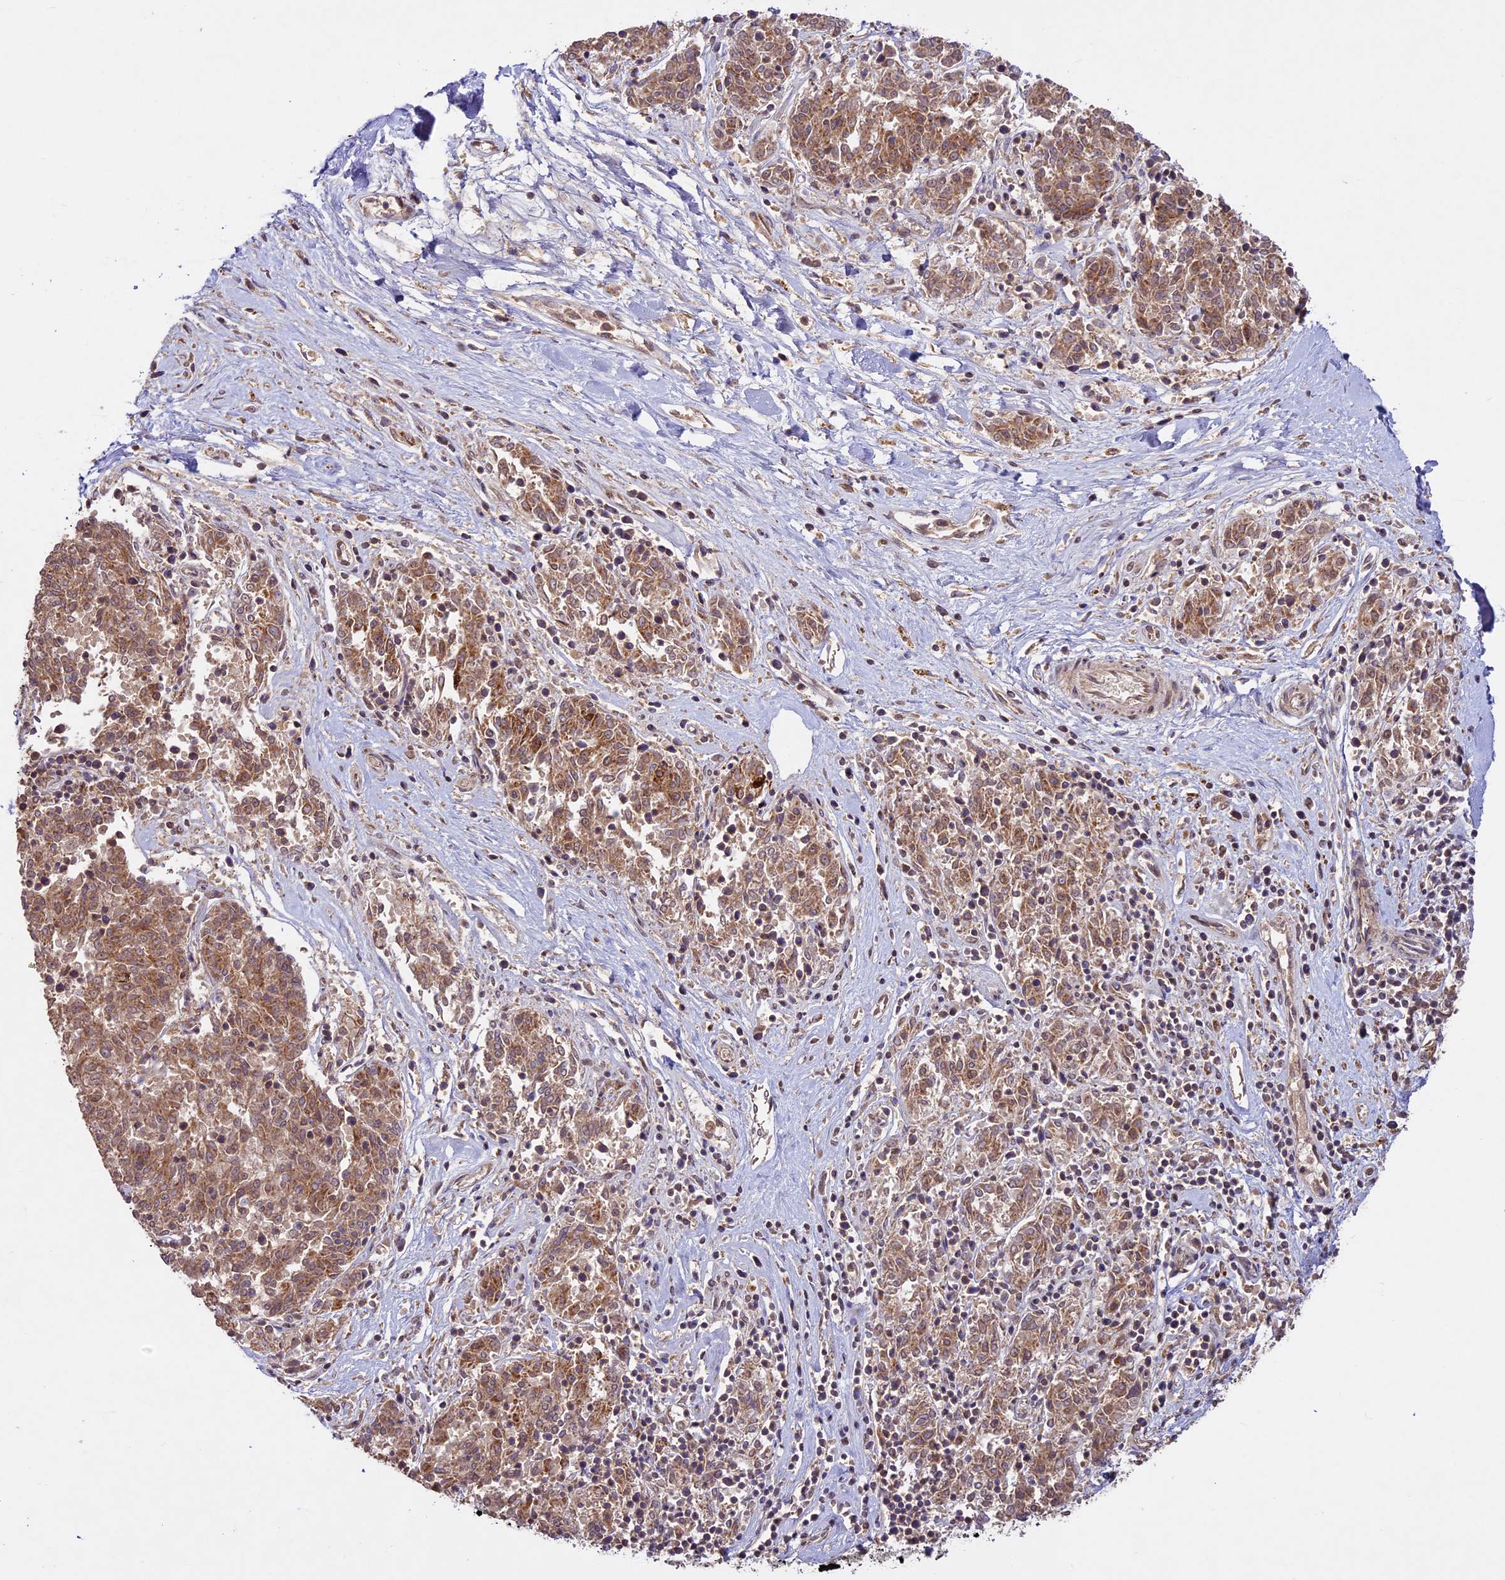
{"staining": {"intensity": "moderate", "quantity": "25%-75%", "location": "cytoplasmic/membranous"}, "tissue": "melanoma", "cell_type": "Tumor cells", "image_type": "cancer", "snomed": [{"axis": "morphology", "description": "Malignant melanoma, NOS"}, {"axis": "topography", "description": "Skin"}], "caption": "This photomicrograph demonstrates immunohistochemistry (IHC) staining of human melanoma, with medium moderate cytoplasmic/membranous expression in approximately 25%-75% of tumor cells.", "gene": "DGKH", "patient": {"sex": "female", "age": 72}}